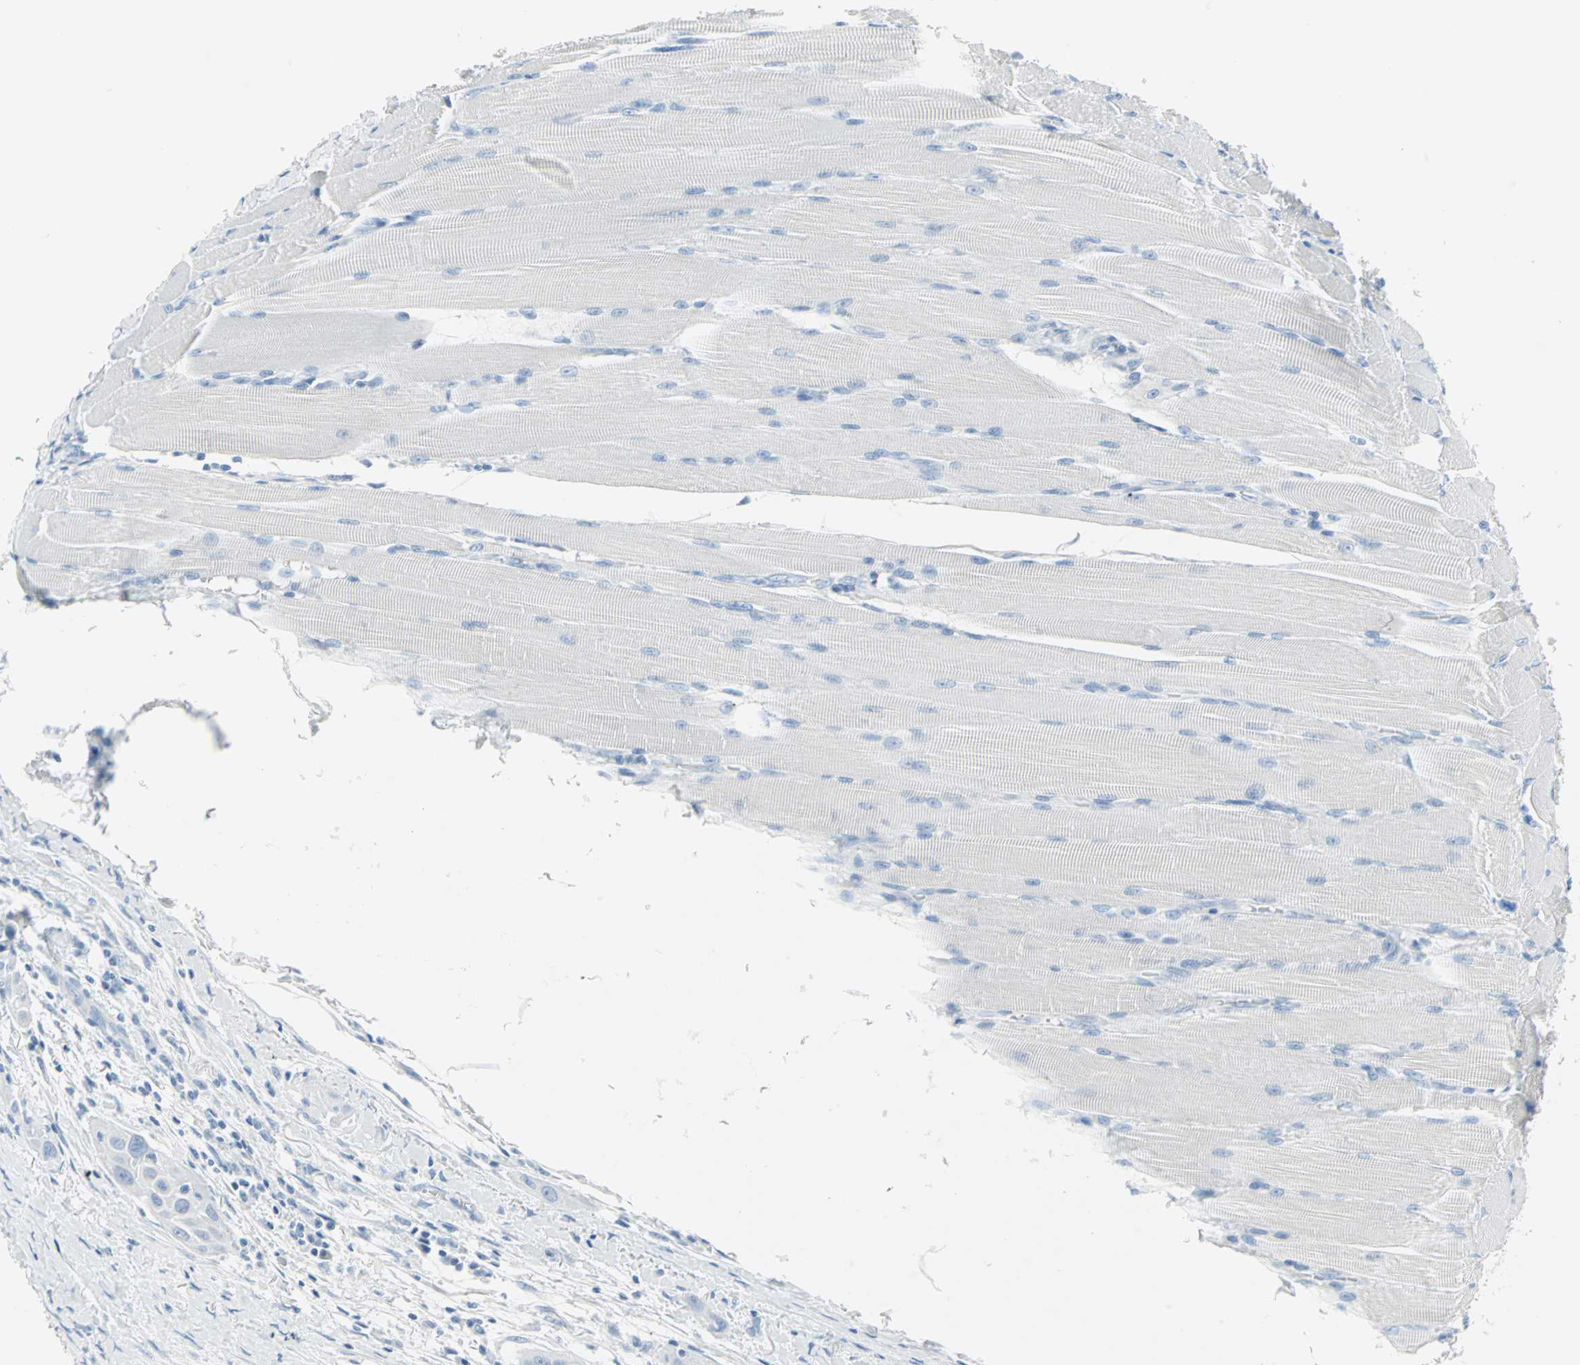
{"staining": {"intensity": "negative", "quantity": "none", "location": "none"}, "tissue": "head and neck cancer", "cell_type": "Tumor cells", "image_type": "cancer", "snomed": [{"axis": "morphology", "description": "Squamous cell carcinoma, NOS"}, {"axis": "topography", "description": "Oral tissue"}, {"axis": "topography", "description": "Head-Neck"}], "caption": "Squamous cell carcinoma (head and neck) was stained to show a protein in brown. There is no significant staining in tumor cells.", "gene": "STX1A", "patient": {"sex": "female", "age": 50}}